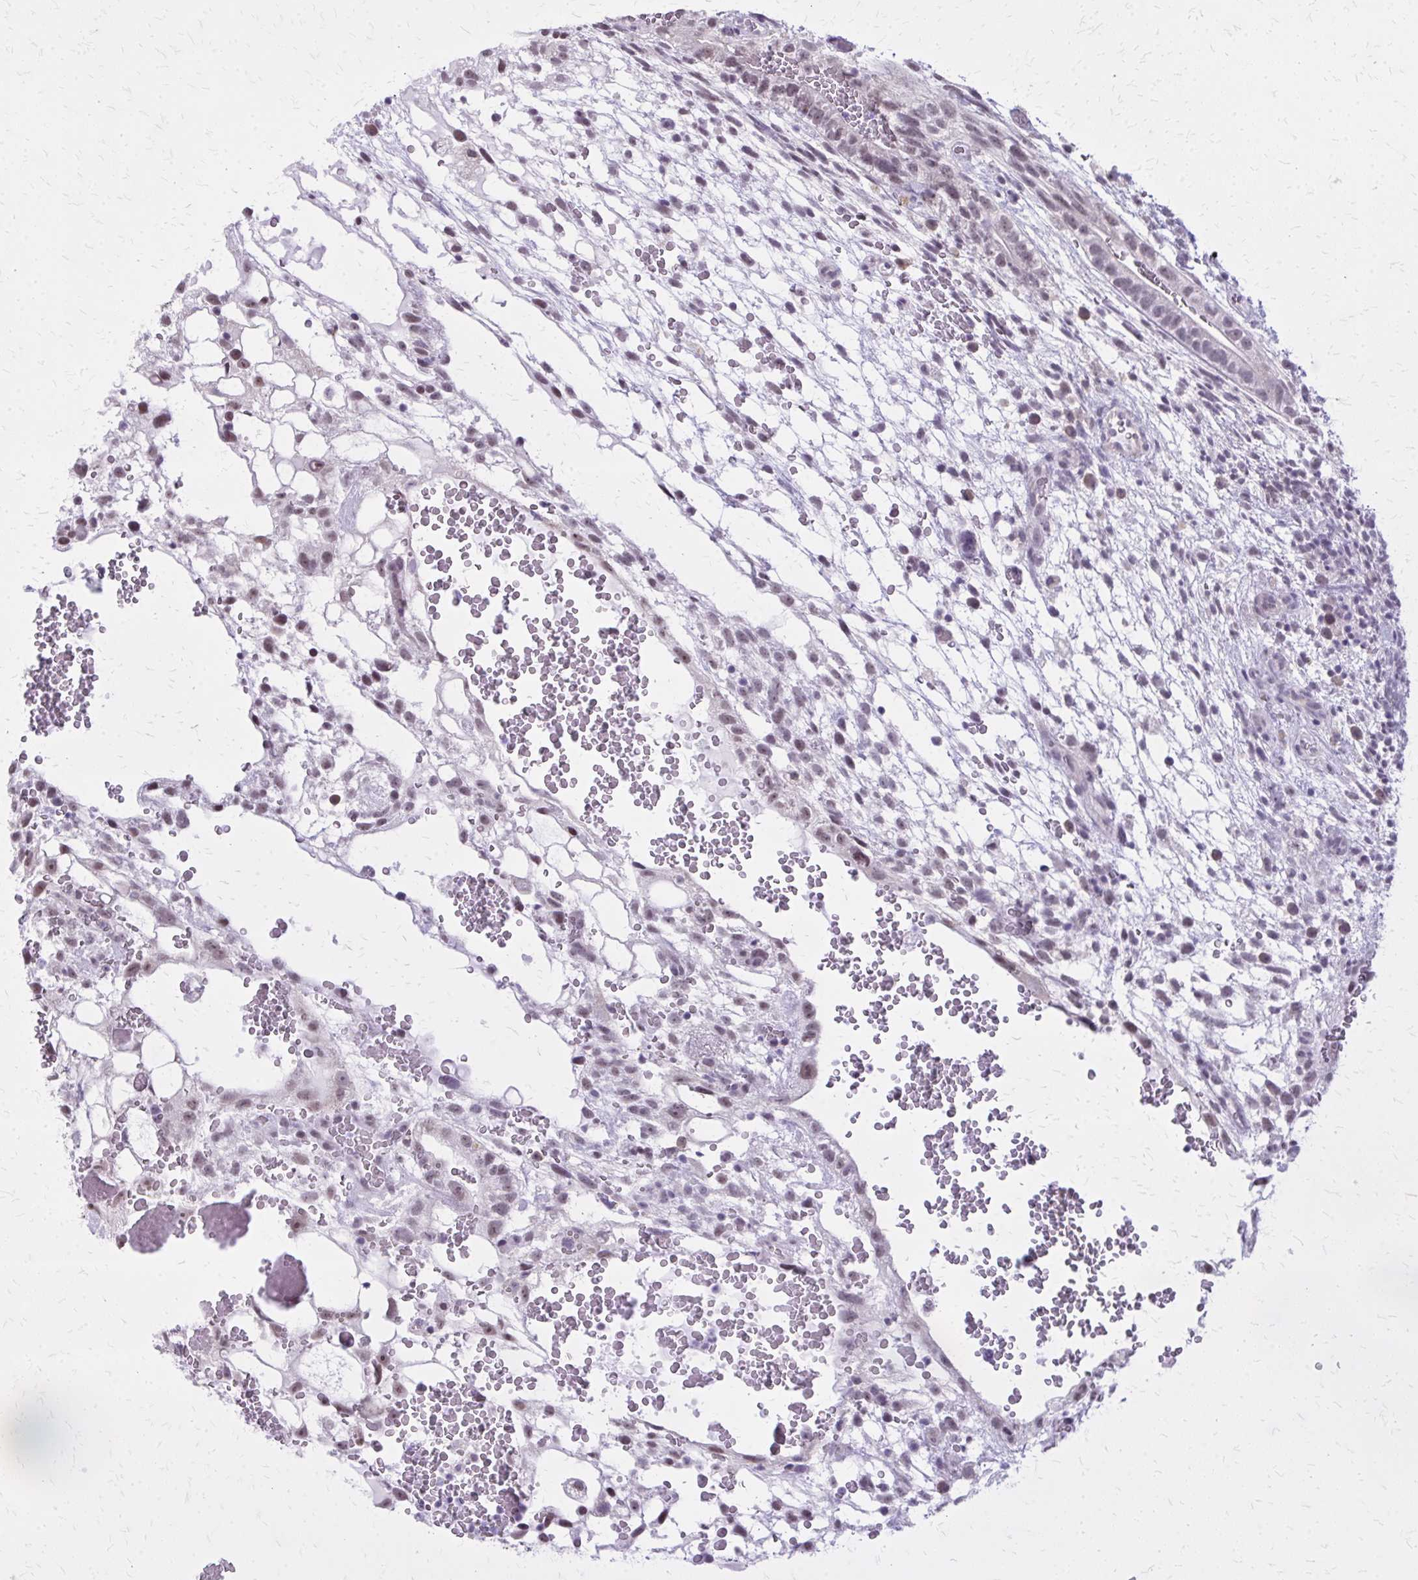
{"staining": {"intensity": "weak", "quantity": "25%-75%", "location": "nuclear"}, "tissue": "testis cancer", "cell_type": "Tumor cells", "image_type": "cancer", "snomed": [{"axis": "morphology", "description": "Normal tissue, NOS"}, {"axis": "morphology", "description": "Carcinoma, Embryonal, NOS"}, {"axis": "topography", "description": "Testis"}], "caption": "This photomicrograph displays immunohistochemistry staining of human embryonal carcinoma (testis), with low weak nuclear expression in approximately 25%-75% of tumor cells.", "gene": "PLCB1", "patient": {"sex": "male", "age": 32}}